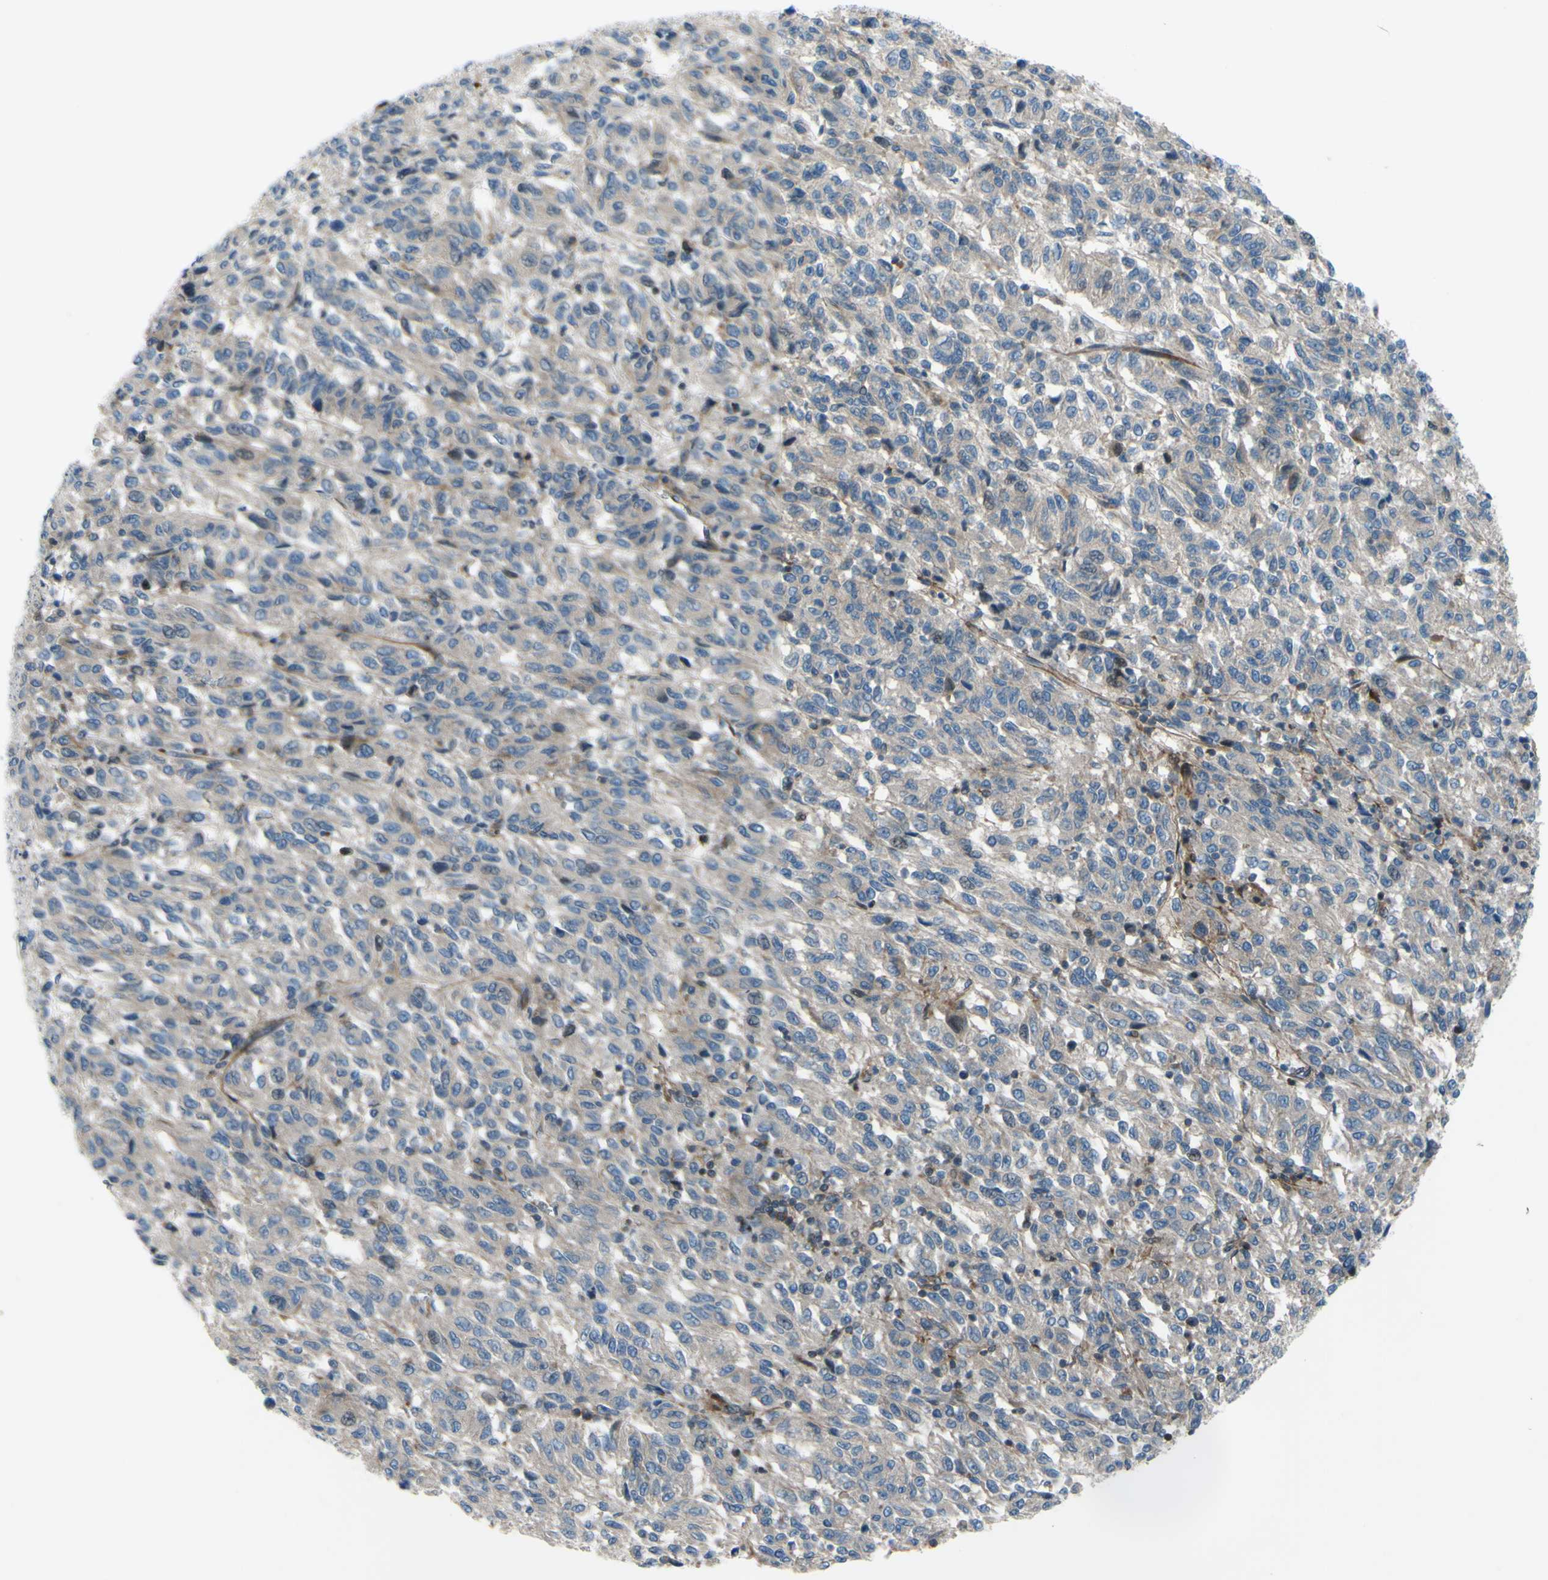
{"staining": {"intensity": "negative", "quantity": "none", "location": "none"}, "tissue": "melanoma", "cell_type": "Tumor cells", "image_type": "cancer", "snomed": [{"axis": "morphology", "description": "Malignant melanoma, Metastatic site"}, {"axis": "topography", "description": "Lung"}], "caption": "This is an IHC image of melanoma. There is no staining in tumor cells.", "gene": "PAK2", "patient": {"sex": "male", "age": 64}}